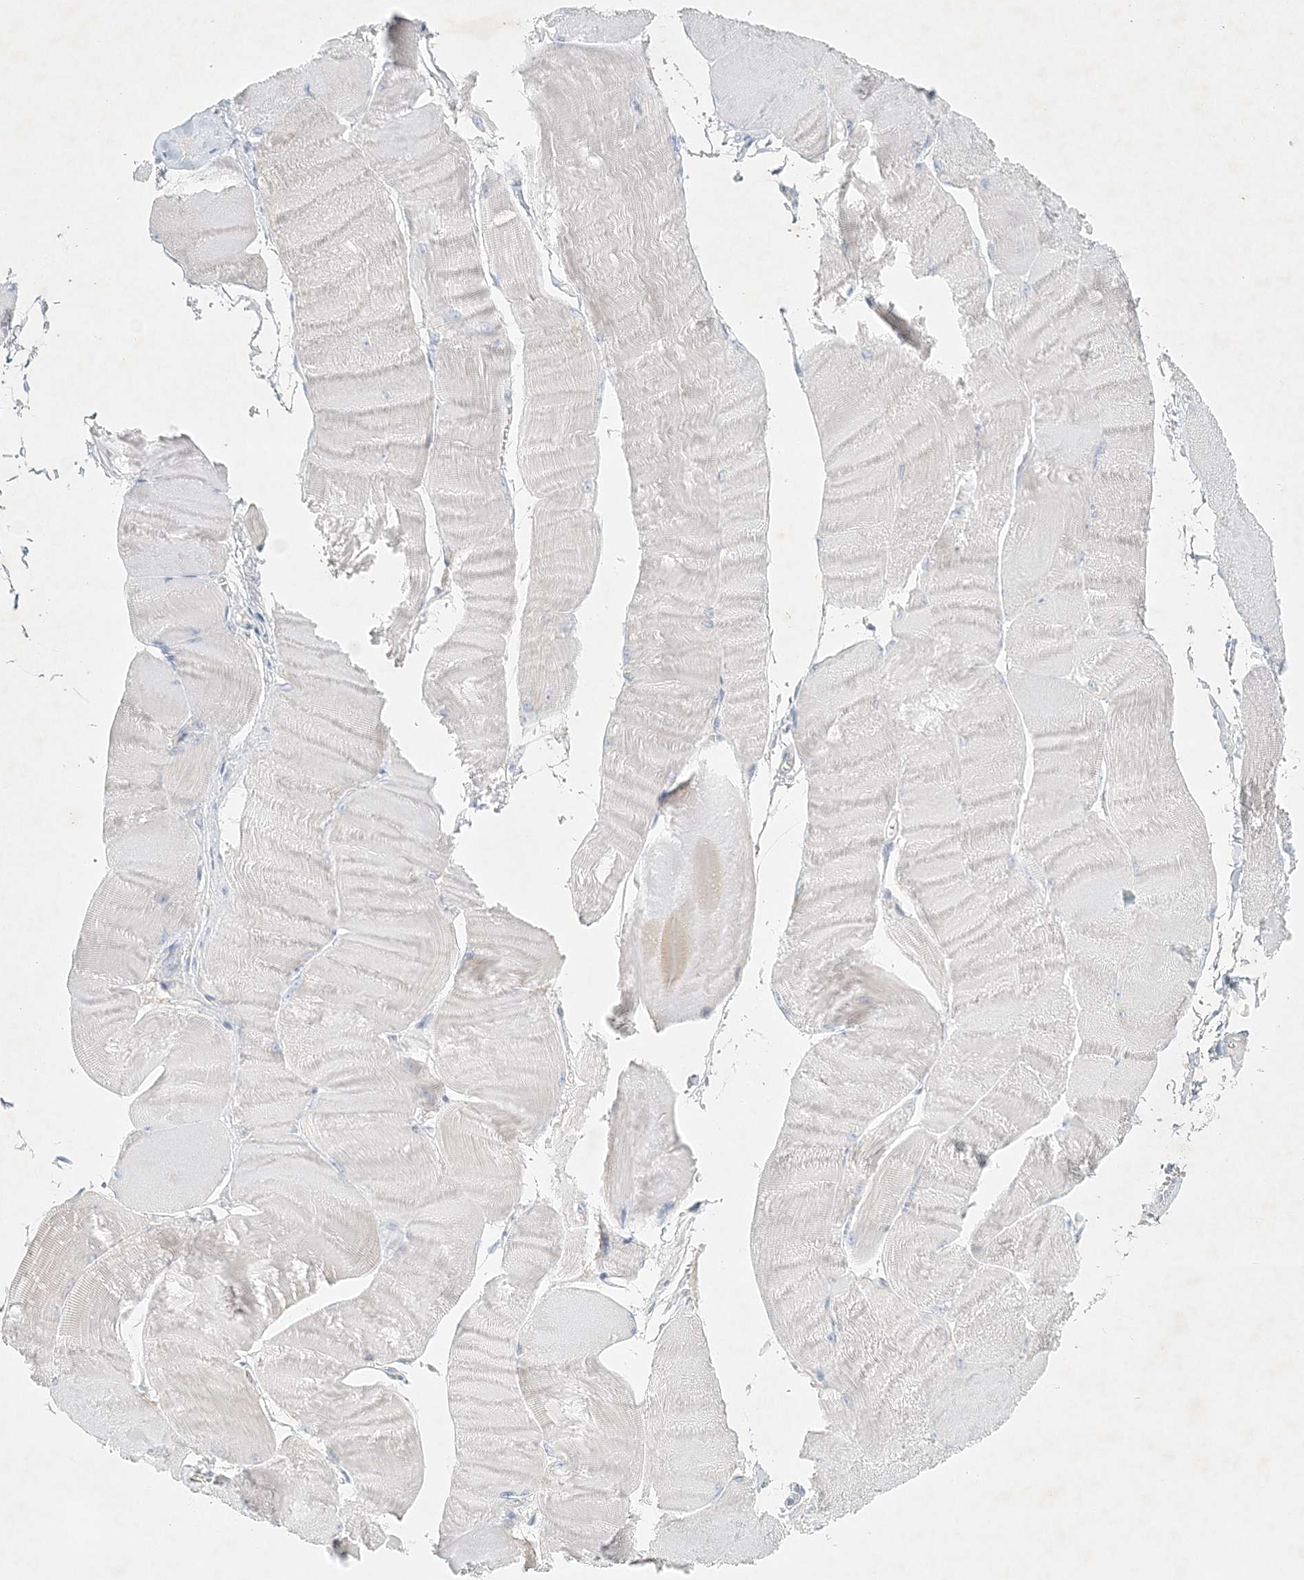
{"staining": {"intensity": "negative", "quantity": "none", "location": "none"}, "tissue": "skeletal muscle", "cell_type": "Myocytes", "image_type": "normal", "snomed": [{"axis": "morphology", "description": "Normal tissue, NOS"}, {"axis": "morphology", "description": "Basal cell carcinoma"}, {"axis": "topography", "description": "Skeletal muscle"}], "caption": "The photomicrograph reveals no significant staining in myocytes of skeletal muscle. (Stains: DAB IHC with hematoxylin counter stain, Microscopy: brightfield microscopy at high magnification).", "gene": "STK11IP", "patient": {"sex": "female", "age": 64}}